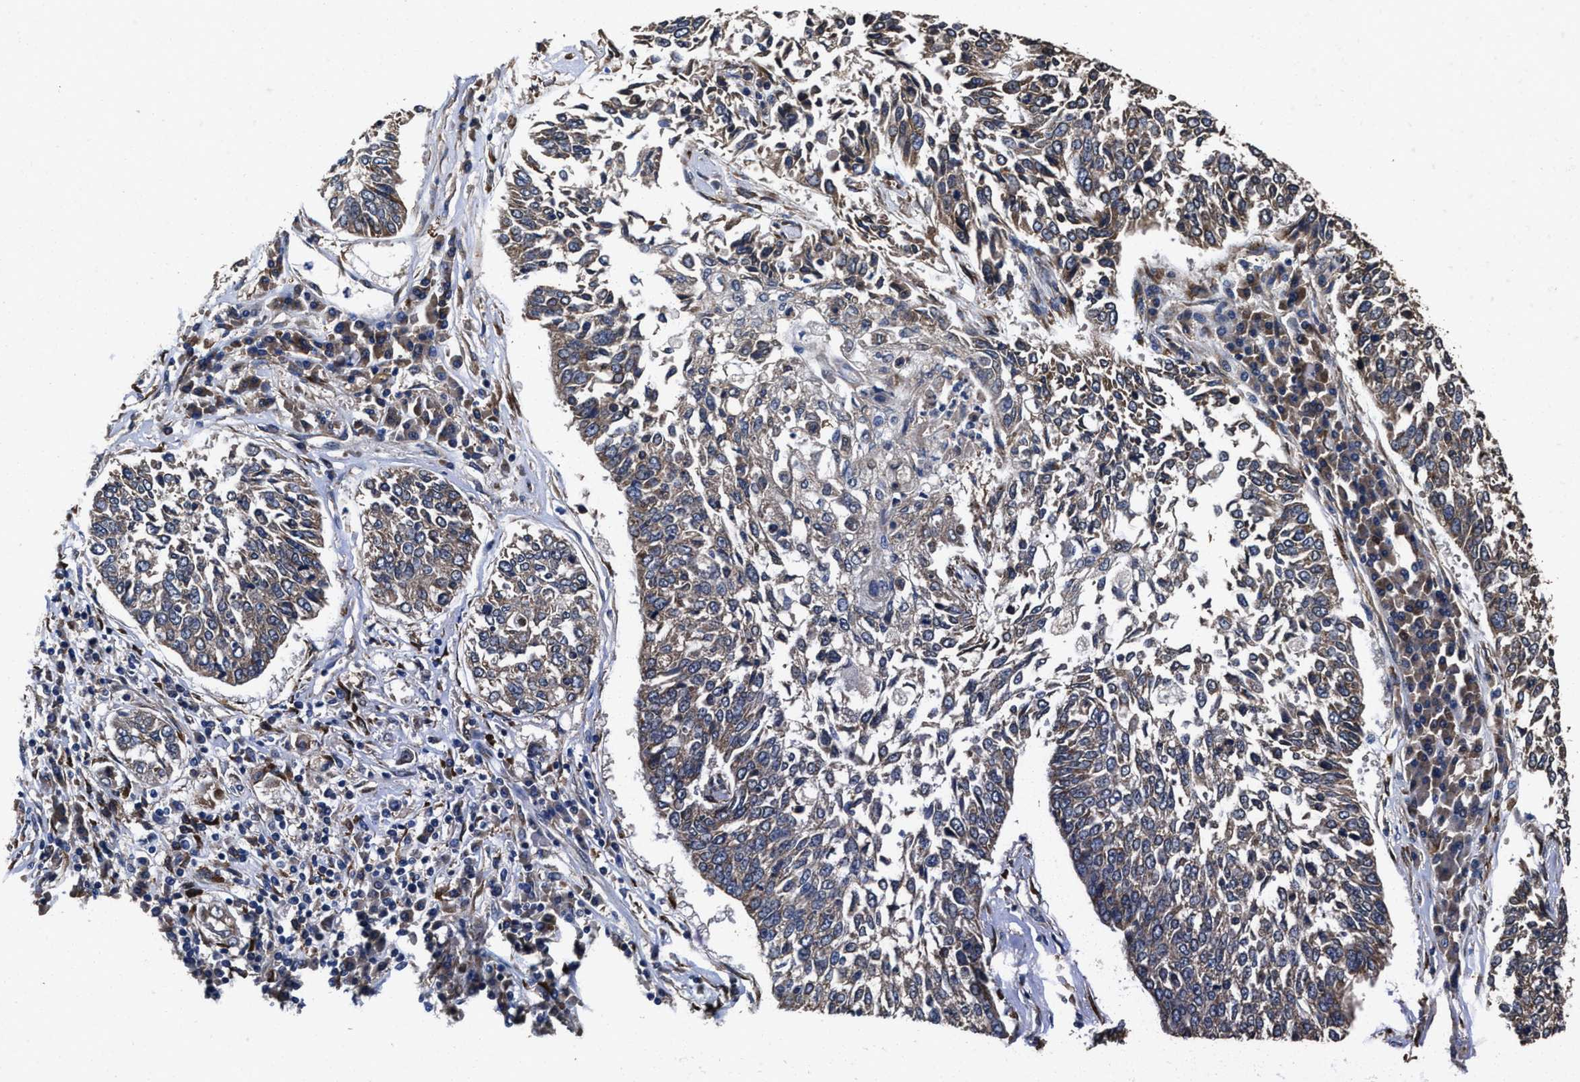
{"staining": {"intensity": "moderate", "quantity": ">75%", "location": "cytoplasmic/membranous"}, "tissue": "lung cancer", "cell_type": "Tumor cells", "image_type": "cancer", "snomed": [{"axis": "morphology", "description": "Normal tissue, NOS"}, {"axis": "morphology", "description": "Squamous cell carcinoma, NOS"}, {"axis": "topography", "description": "Cartilage tissue"}, {"axis": "topography", "description": "Bronchus"}, {"axis": "topography", "description": "Lung"}], "caption": "IHC staining of lung squamous cell carcinoma, which shows medium levels of moderate cytoplasmic/membranous positivity in approximately >75% of tumor cells indicating moderate cytoplasmic/membranous protein positivity. The staining was performed using DAB (3,3'-diaminobenzidine) (brown) for protein detection and nuclei were counterstained in hematoxylin (blue).", "gene": "IDNK", "patient": {"sex": "female", "age": 49}}